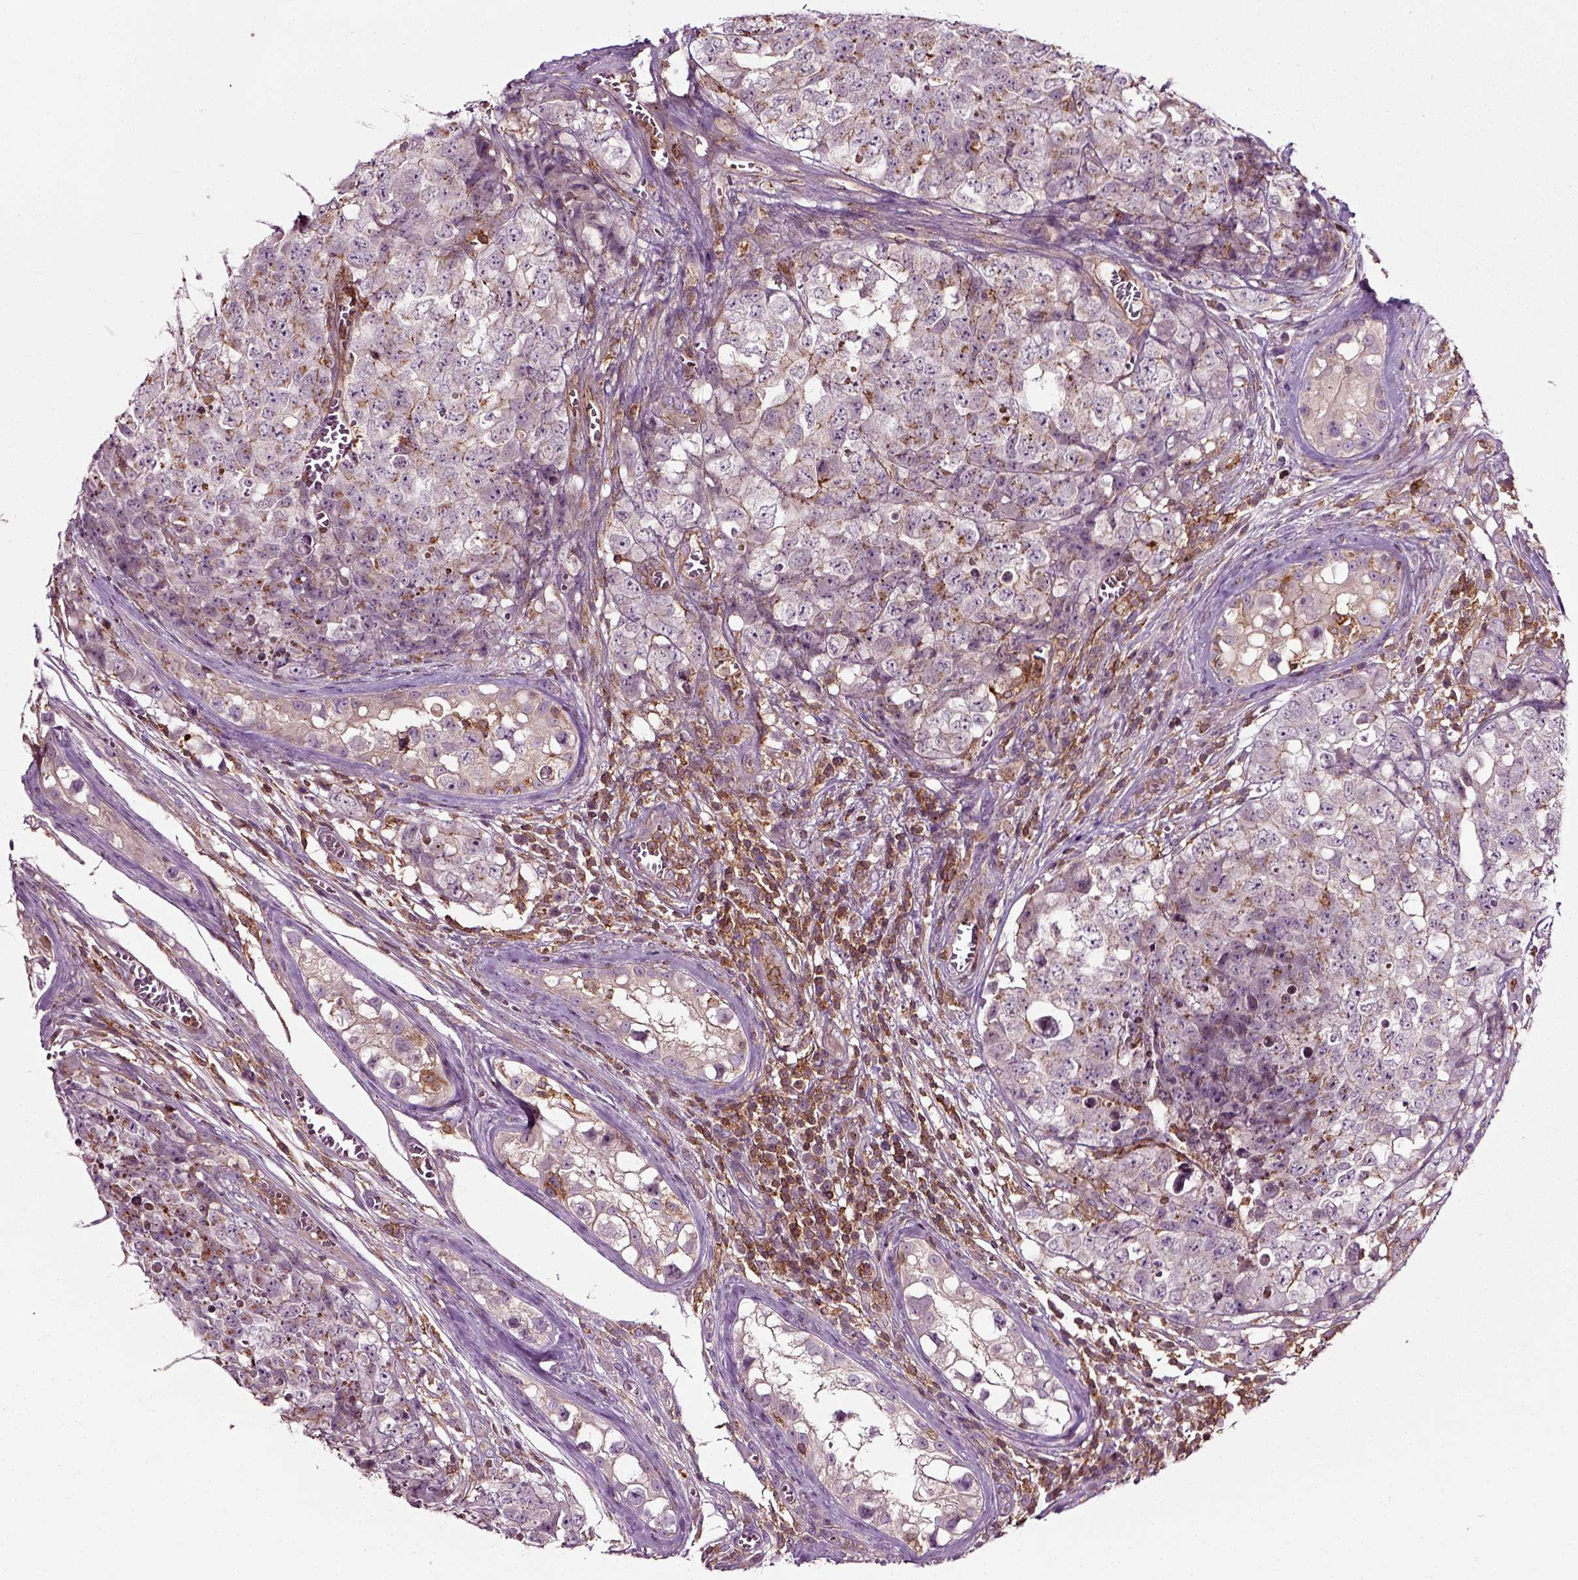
{"staining": {"intensity": "negative", "quantity": "none", "location": "none"}, "tissue": "testis cancer", "cell_type": "Tumor cells", "image_type": "cancer", "snomed": [{"axis": "morphology", "description": "Carcinoma, Embryonal, NOS"}, {"axis": "topography", "description": "Testis"}], "caption": "An immunohistochemistry image of testis embryonal carcinoma is shown. There is no staining in tumor cells of testis embryonal carcinoma.", "gene": "RHOF", "patient": {"sex": "male", "age": 23}}